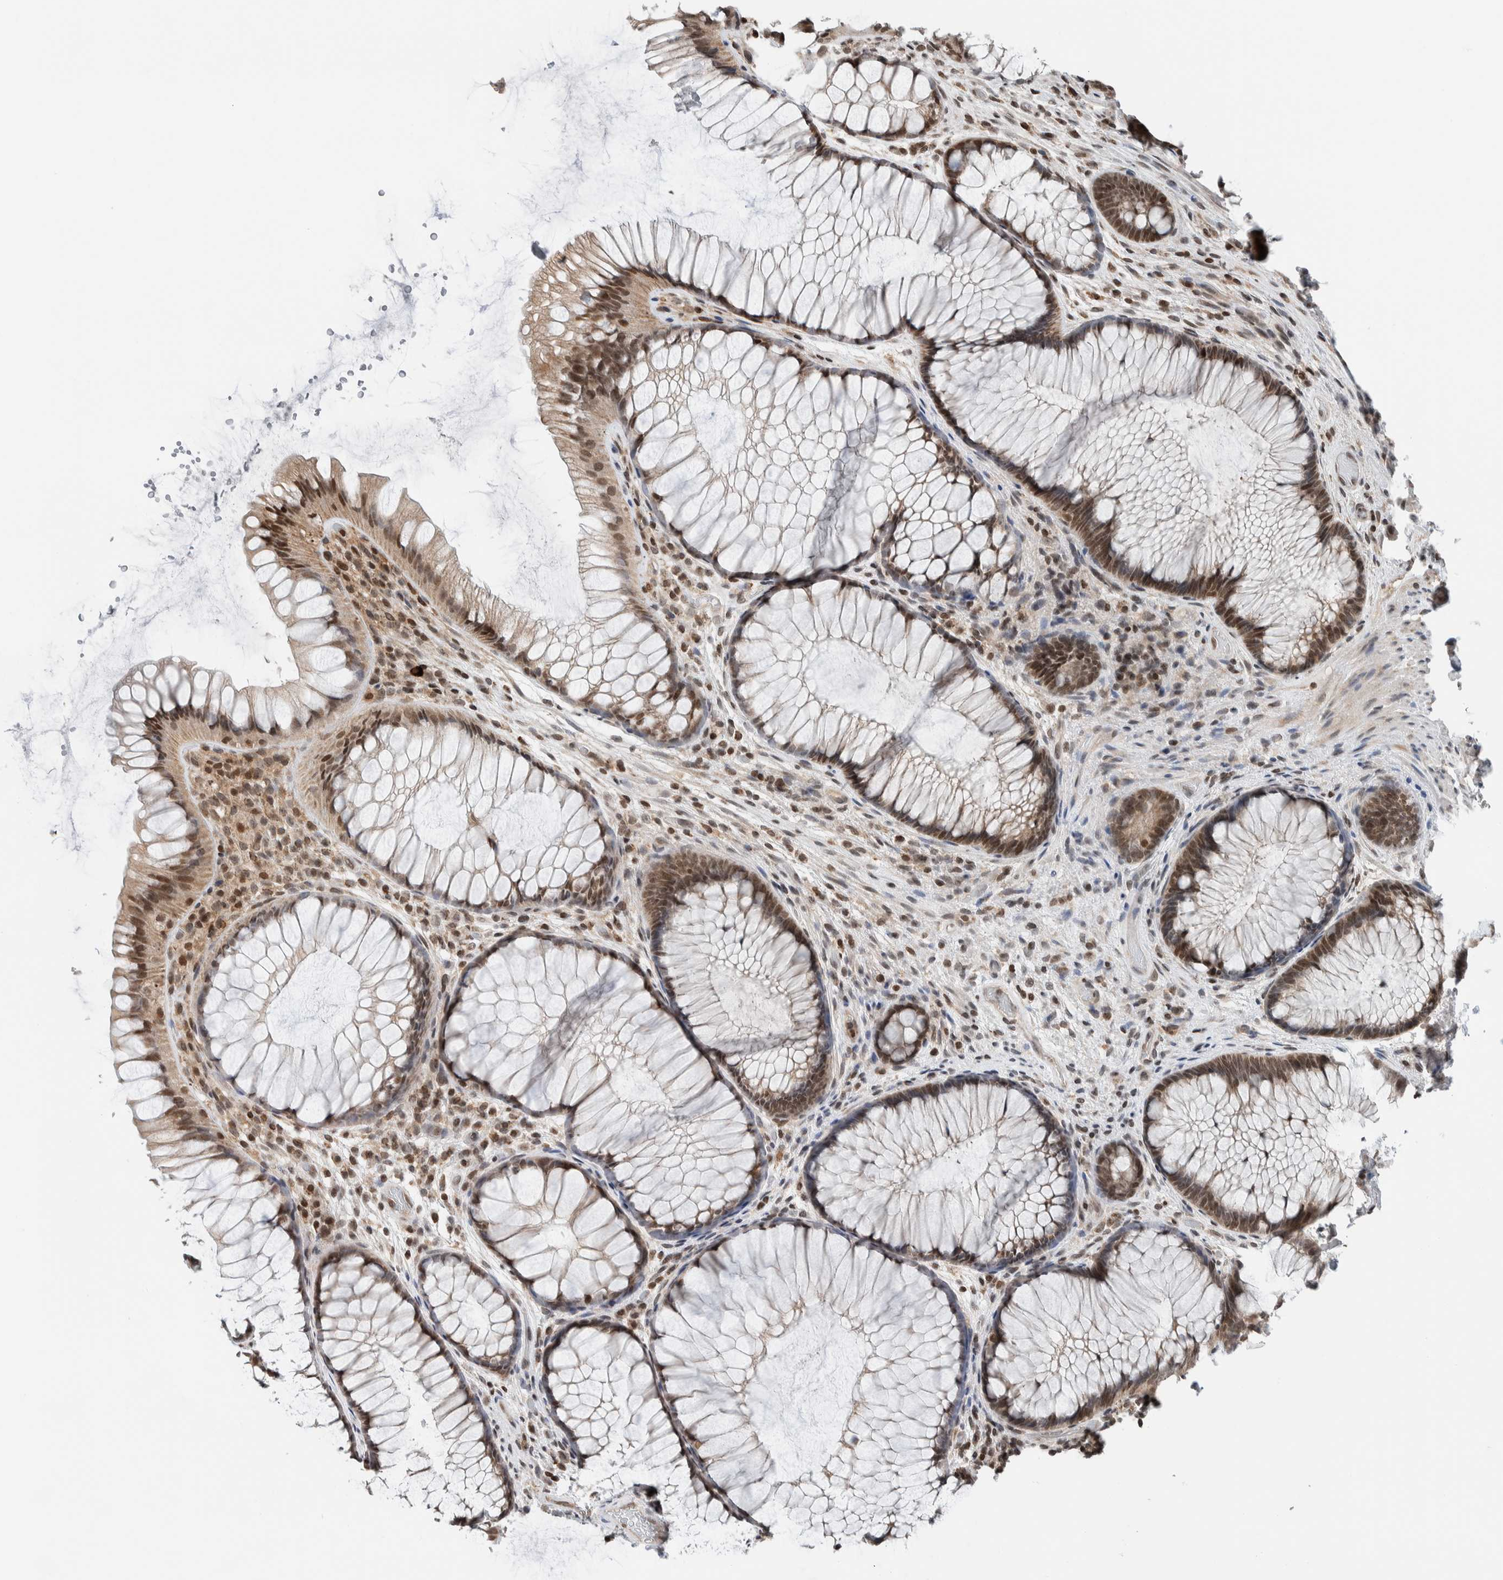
{"staining": {"intensity": "moderate", "quantity": ">75%", "location": "nuclear"}, "tissue": "rectum", "cell_type": "Glandular cells", "image_type": "normal", "snomed": [{"axis": "morphology", "description": "Normal tissue, NOS"}, {"axis": "topography", "description": "Rectum"}], "caption": "Human rectum stained with a brown dye reveals moderate nuclear positive positivity in approximately >75% of glandular cells.", "gene": "NPLOC4", "patient": {"sex": "male", "age": 51}}